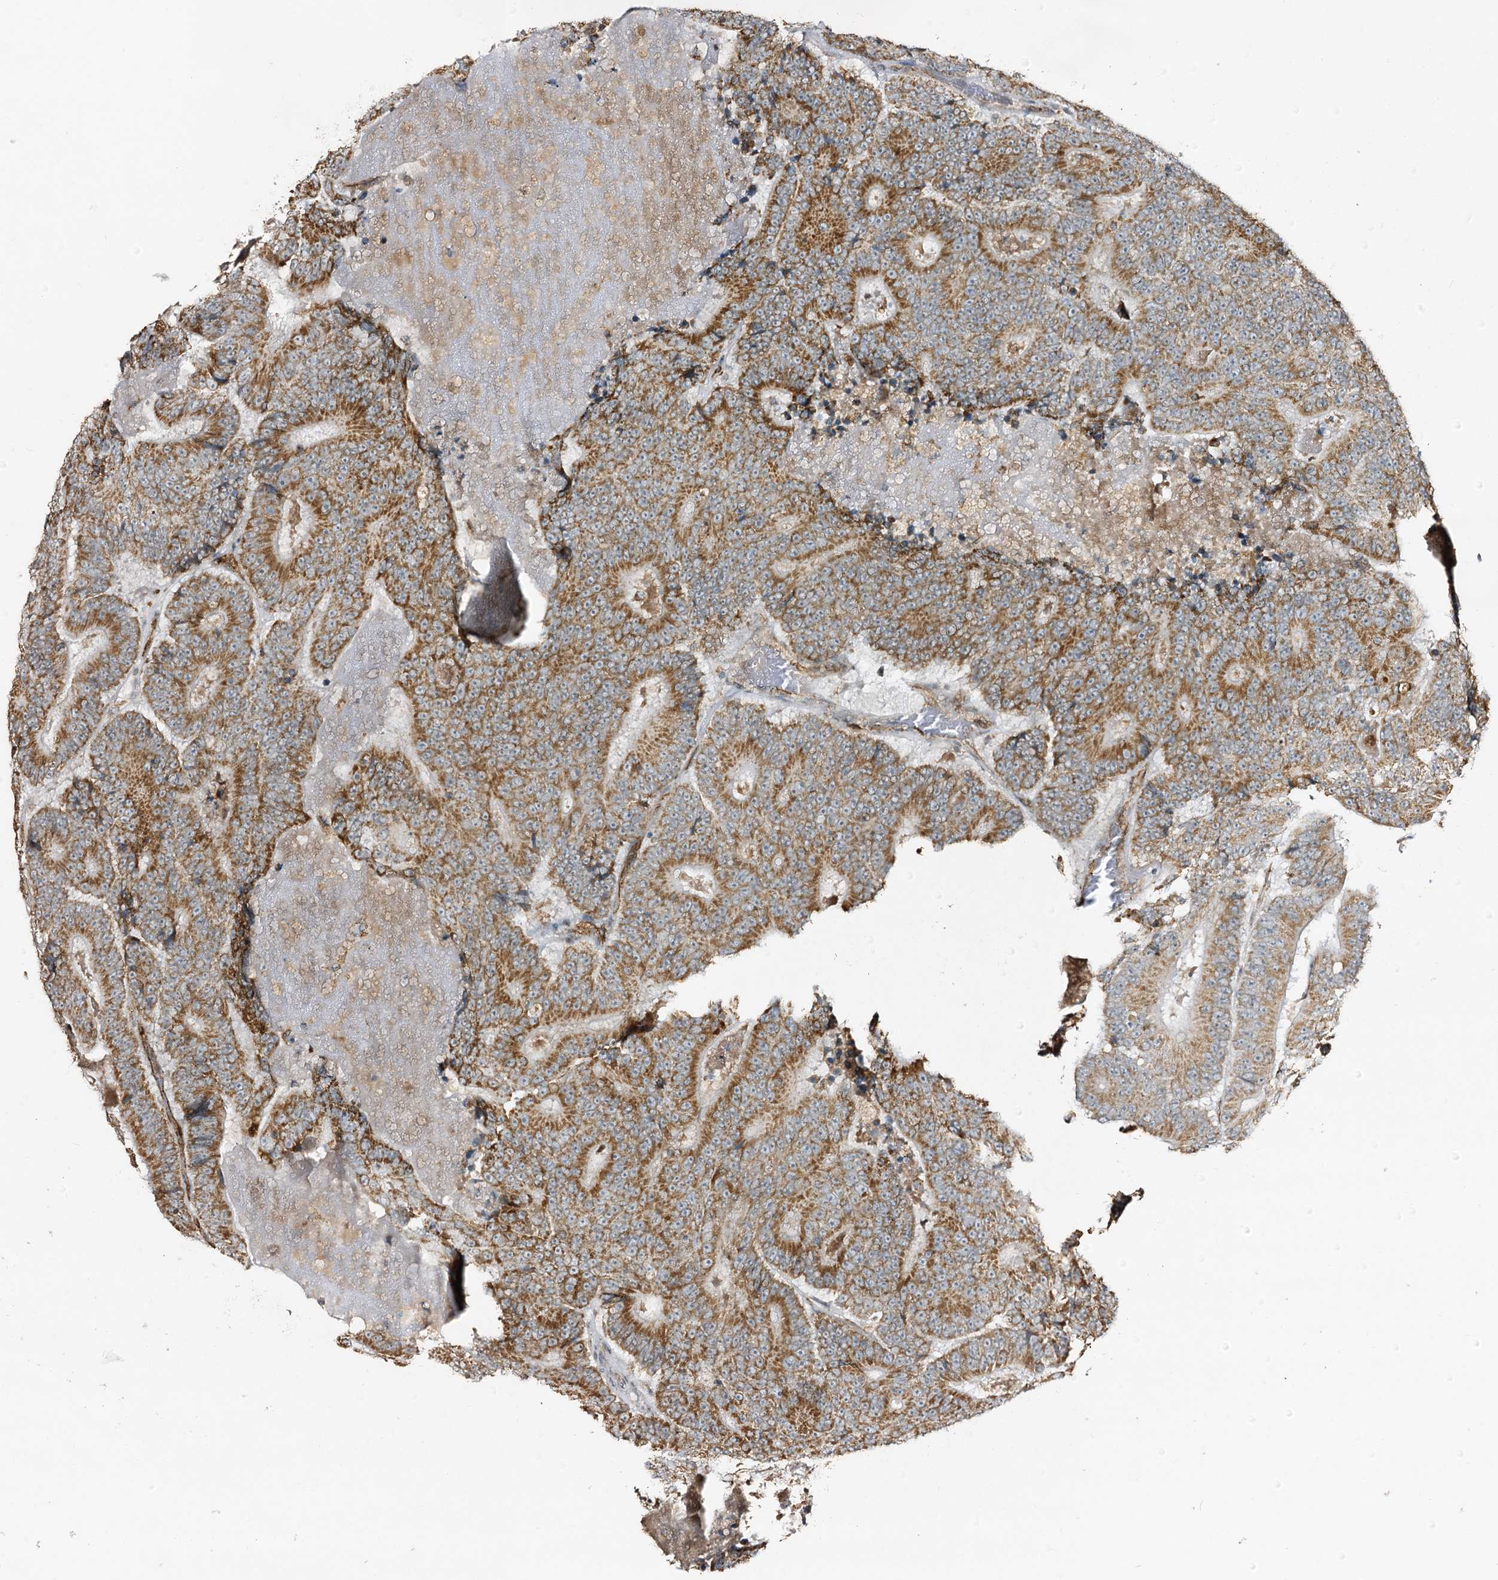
{"staining": {"intensity": "moderate", "quantity": ">75%", "location": "cytoplasmic/membranous"}, "tissue": "colorectal cancer", "cell_type": "Tumor cells", "image_type": "cancer", "snomed": [{"axis": "morphology", "description": "Adenocarcinoma, NOS"}, {"axis": "topography", "description": "Colon"}], "caption": "A medium amount of moderate cytoplasmic/membranous expression is identified in about >75% of tumor cells in colorectal cancer (adenocarcinoma) tissue.", "gene": "CBR4", "patient": {"sex": "male", "age": 83}}